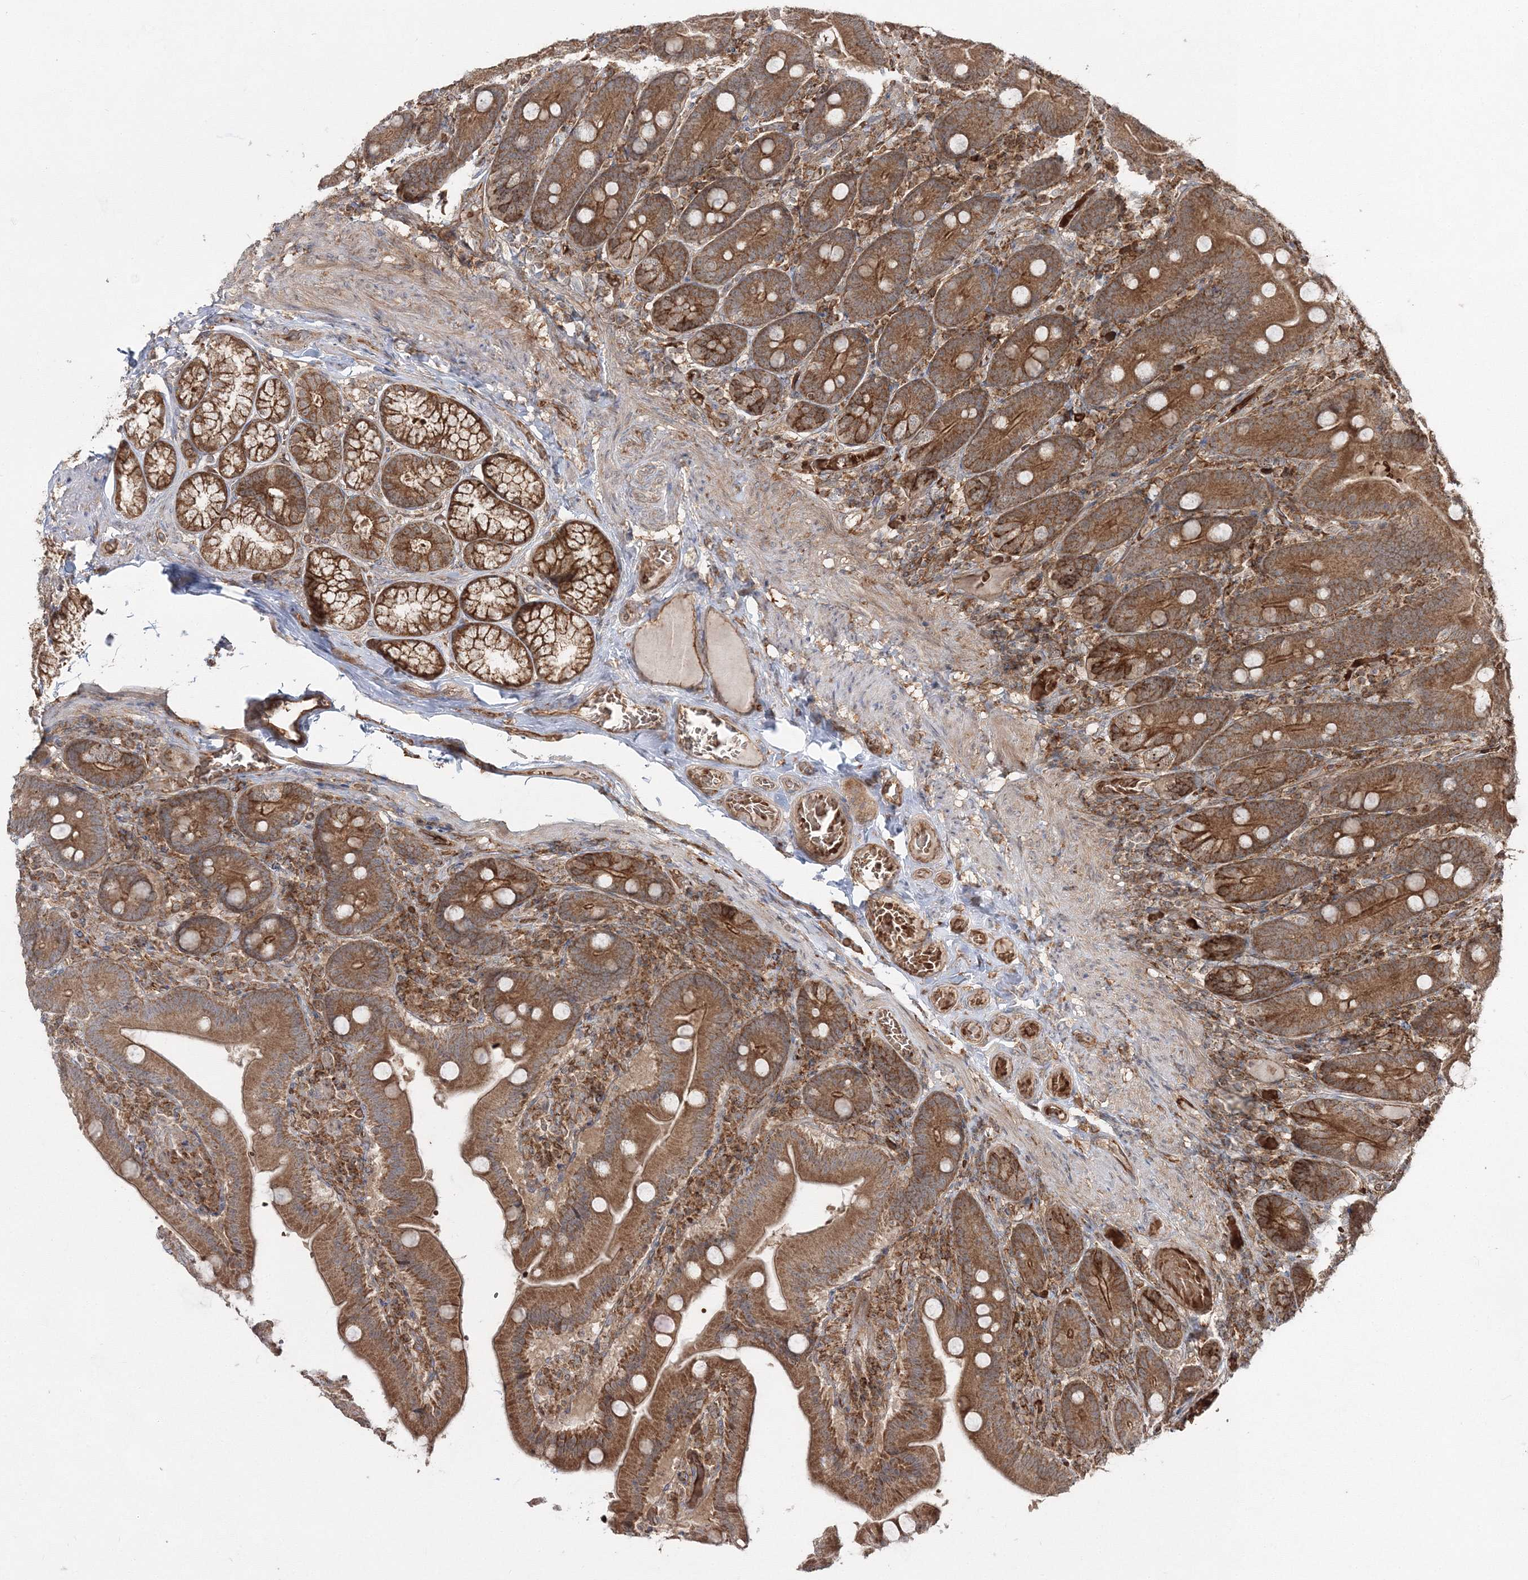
{"staining": {"intensity": "moderate", "quantity": ">75%", "location": "cytoplasmic/membranous"}, "tissue": "duodenum", "cell_type": "Glandular cells", "image_type": "normal", "snomed": [{"axis": "morphology", "description": "Normal tissue, NOS"}, {"axis": "topography", "description": "Duodenum"}], "caption": "High-magnification brightfield microscopy of benign duodenum stained with DAB (3,3'-diaminobenzidine) (brown) and counterstained with hematoxylin (blue). glandular cells exhibit moderate cytoplasmic/membranous expression is identified in approximately>75% of cells. (brown staining indicates protein expression, while blue staining denotes nuclei).", "gene": "PCBD2", "patient": {"sex": "female", "age": 62}}